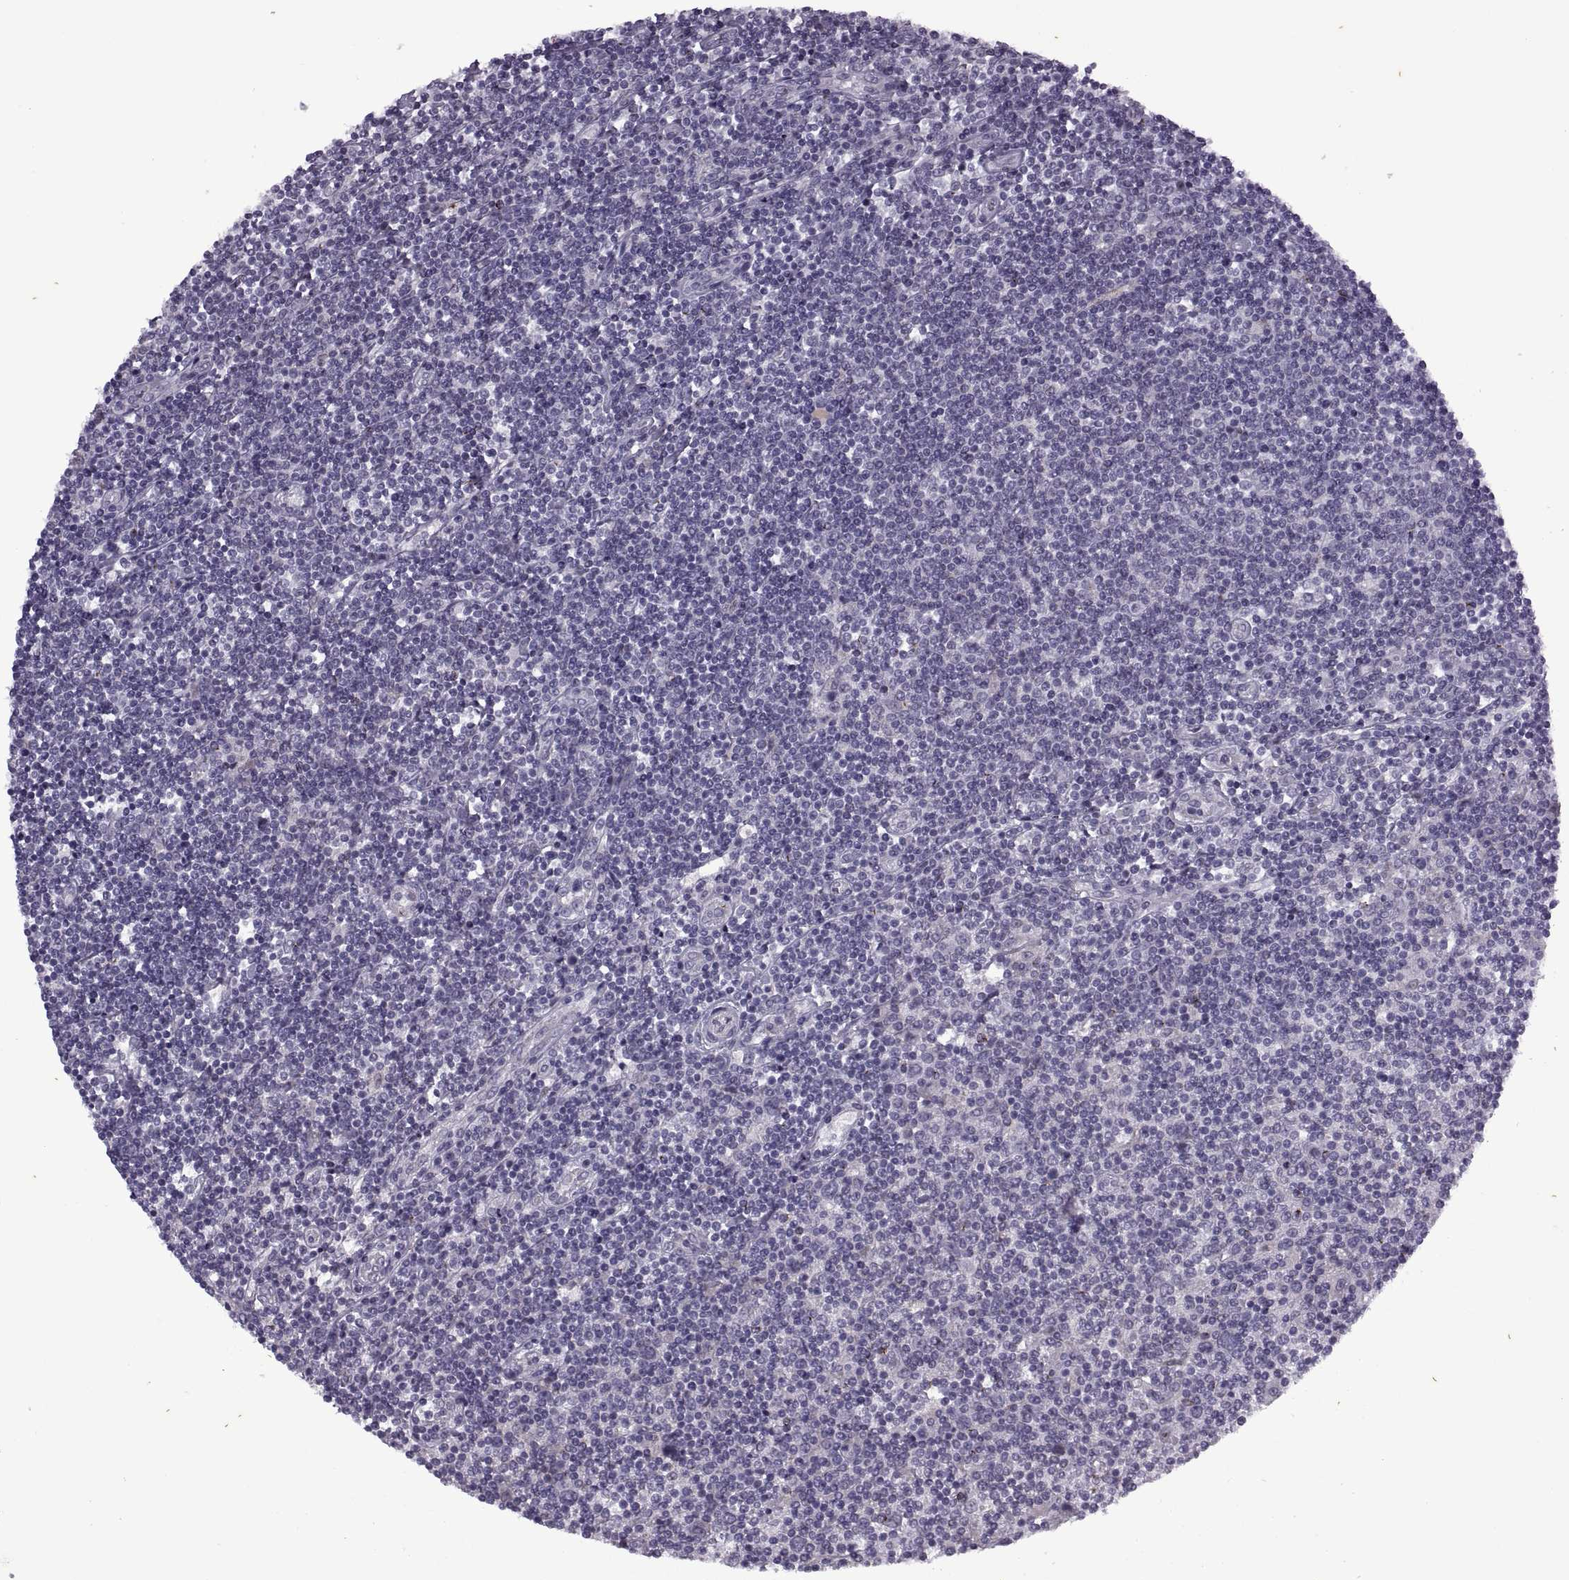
{"staining": {"intensity": "negative", "quantity": "none", "location": "none"}, "tissue": "lymphoma", "cell_type": "Tumor cells", "image_type": "cancer", "snomed": [{"axis": "morphology", "description": "Hodgkin's disease, NOS"}, {"axis": "topography", "description": "Lymph node"}], "caption": "Photomicrograph shows no significant protein staining in tumor cells of lymphoma.", "gene": "RIPK4", "patient": {"sex": "male", "age": 40}}